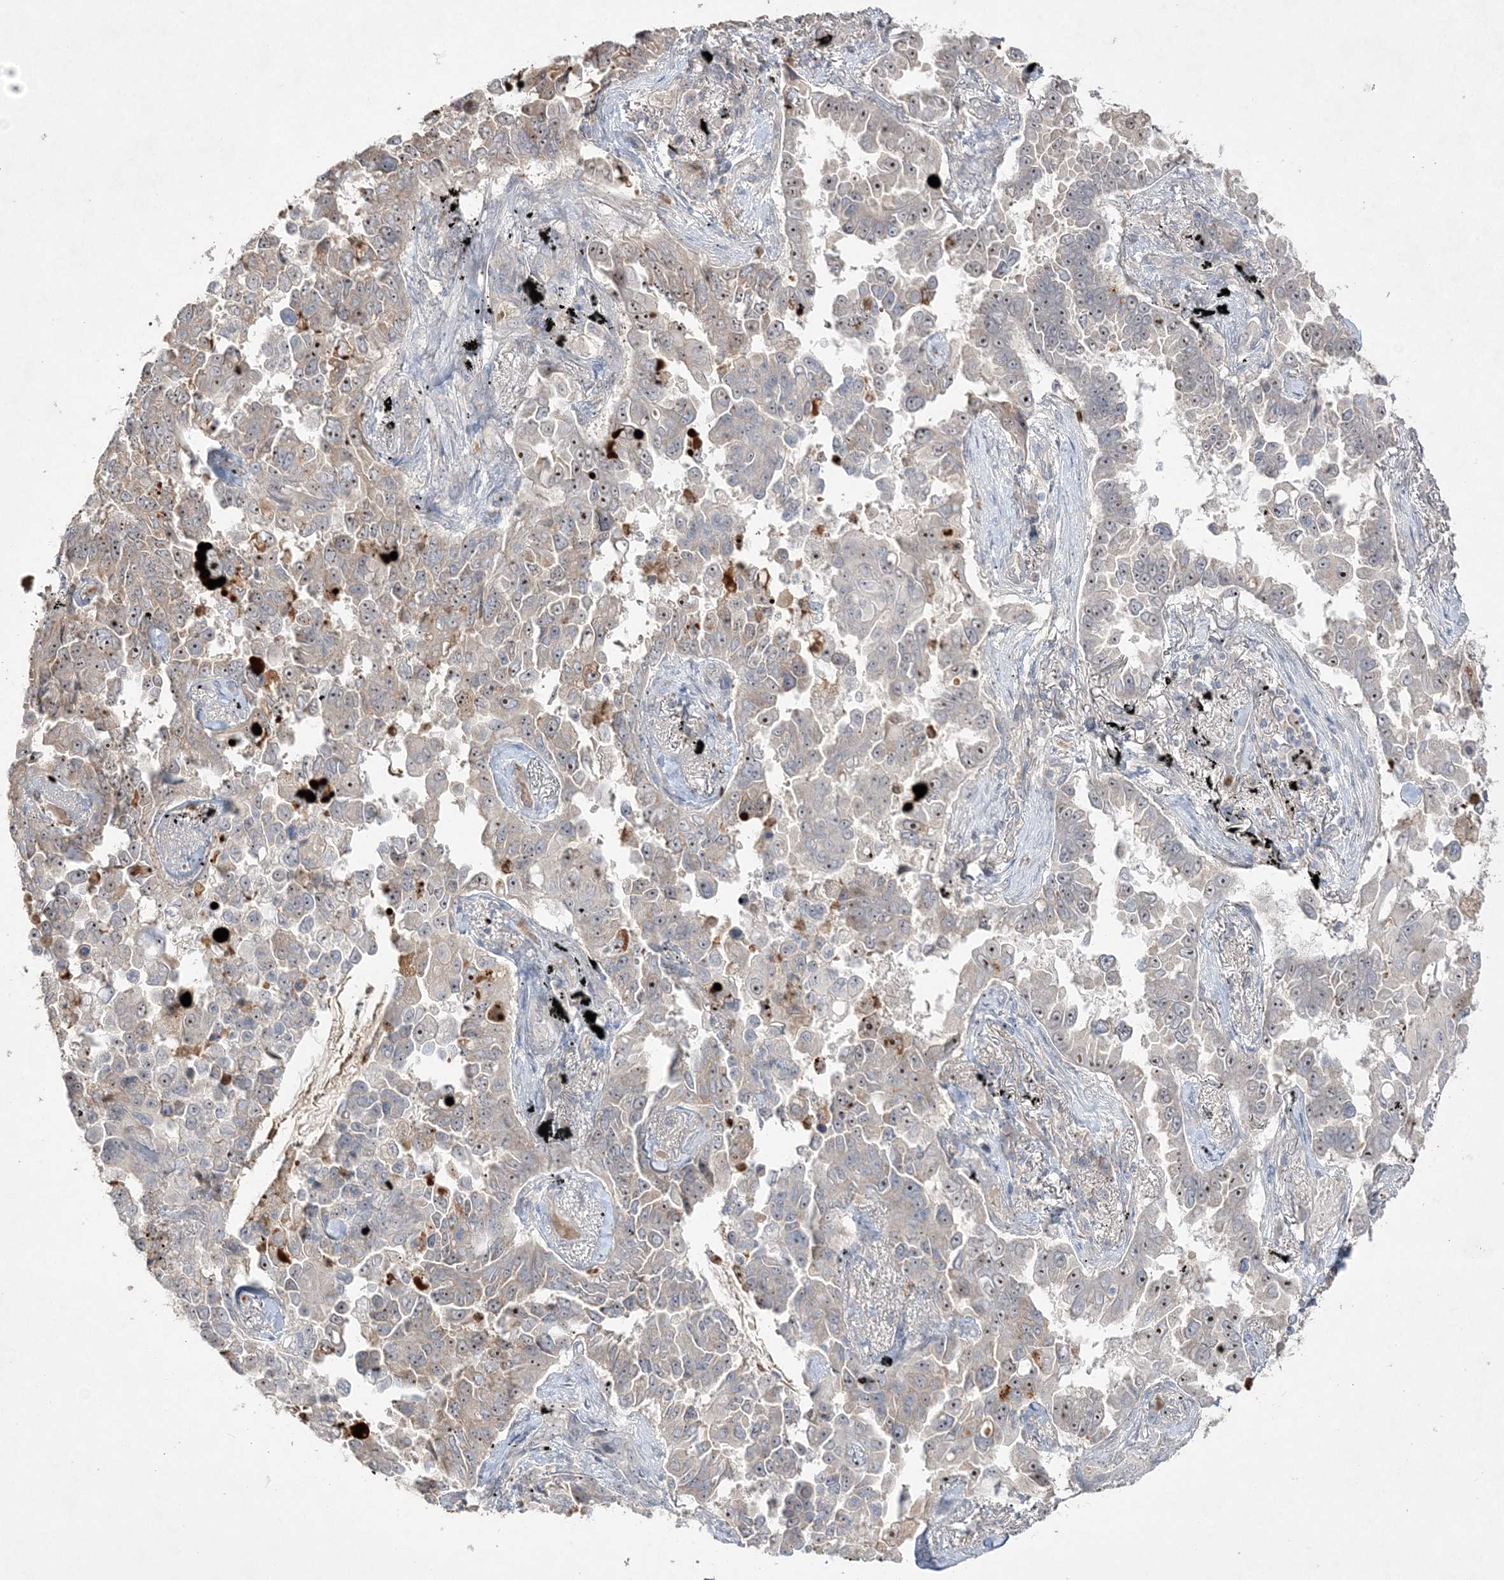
{"staining": {"intensity": "moderate", "quantity": "<25%", "location": "nuclear"}, "tissue": "lung cancer", "cell_type": "Tumor cells", "image_type": "cancer", "snomed": [{"axis": "morphology", "description": "Adenocarcinoma, NOS"}, {"axis": "topography", "description": "Lung"}], "caption": "This is a histology image of immunohistochemistry staining of adenocarcinoma (lung), which shows moderate expression in the nuclear of tumor cells.", "gene": "NOP16", "patient": {"sex": "female", "age": 67}}